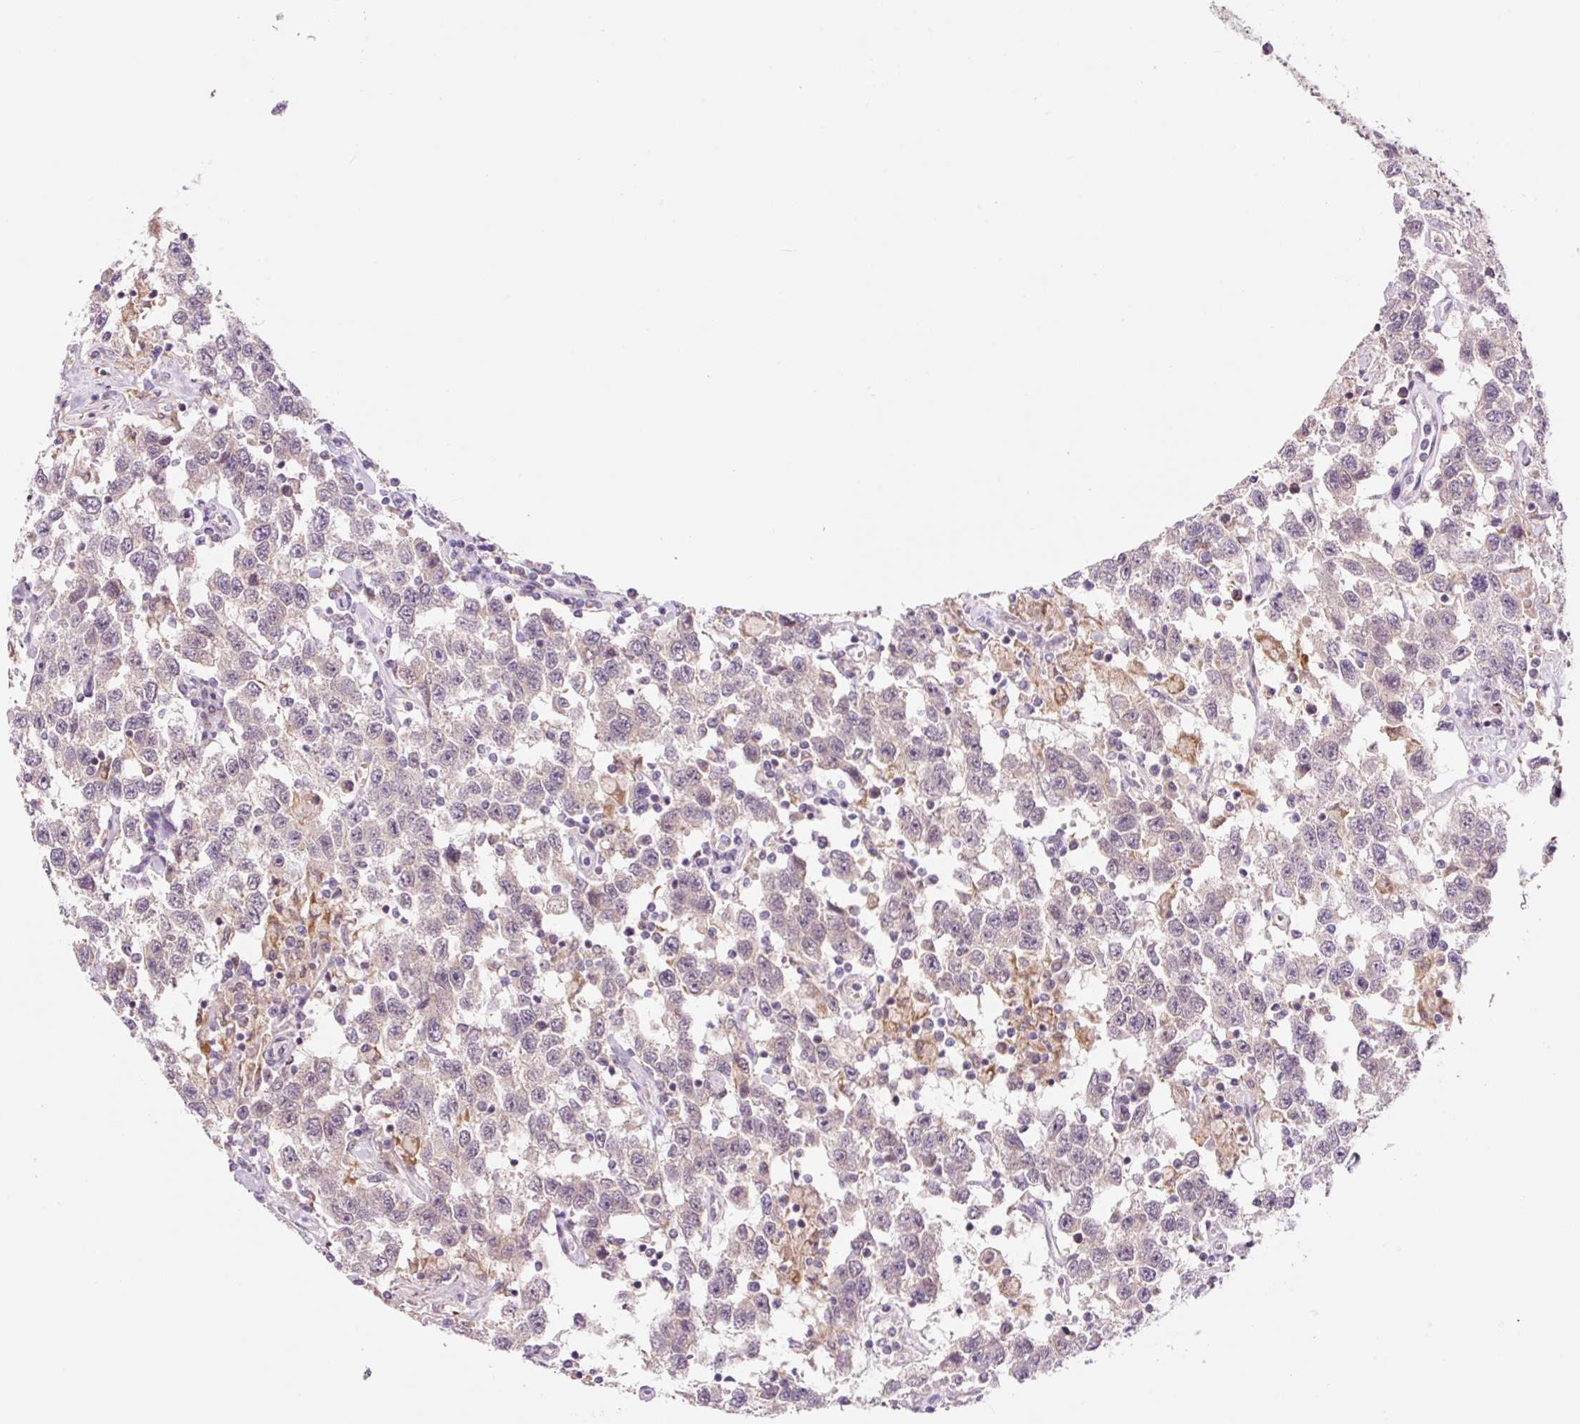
{"staining": {"intensity": "negative", "quantity": "none", "location": "none"}, "tissue": "testis cancer", "cell_type": "Tumor cells", "image_type": "cancer", "snomed": [{"axis": "morphology", "description": "Seminoma, NOS"}, {"axis": "topography", "description": "Testis"}], "caption": "The histopathology image displays no significant expression in tumor cells of testis cancer. The staining is performed using DAB brown chromogen with nuclei counter-stained in using hematoxylin.", "gene": "PCK2", "patient": {"sex": "male", "age": 41}}